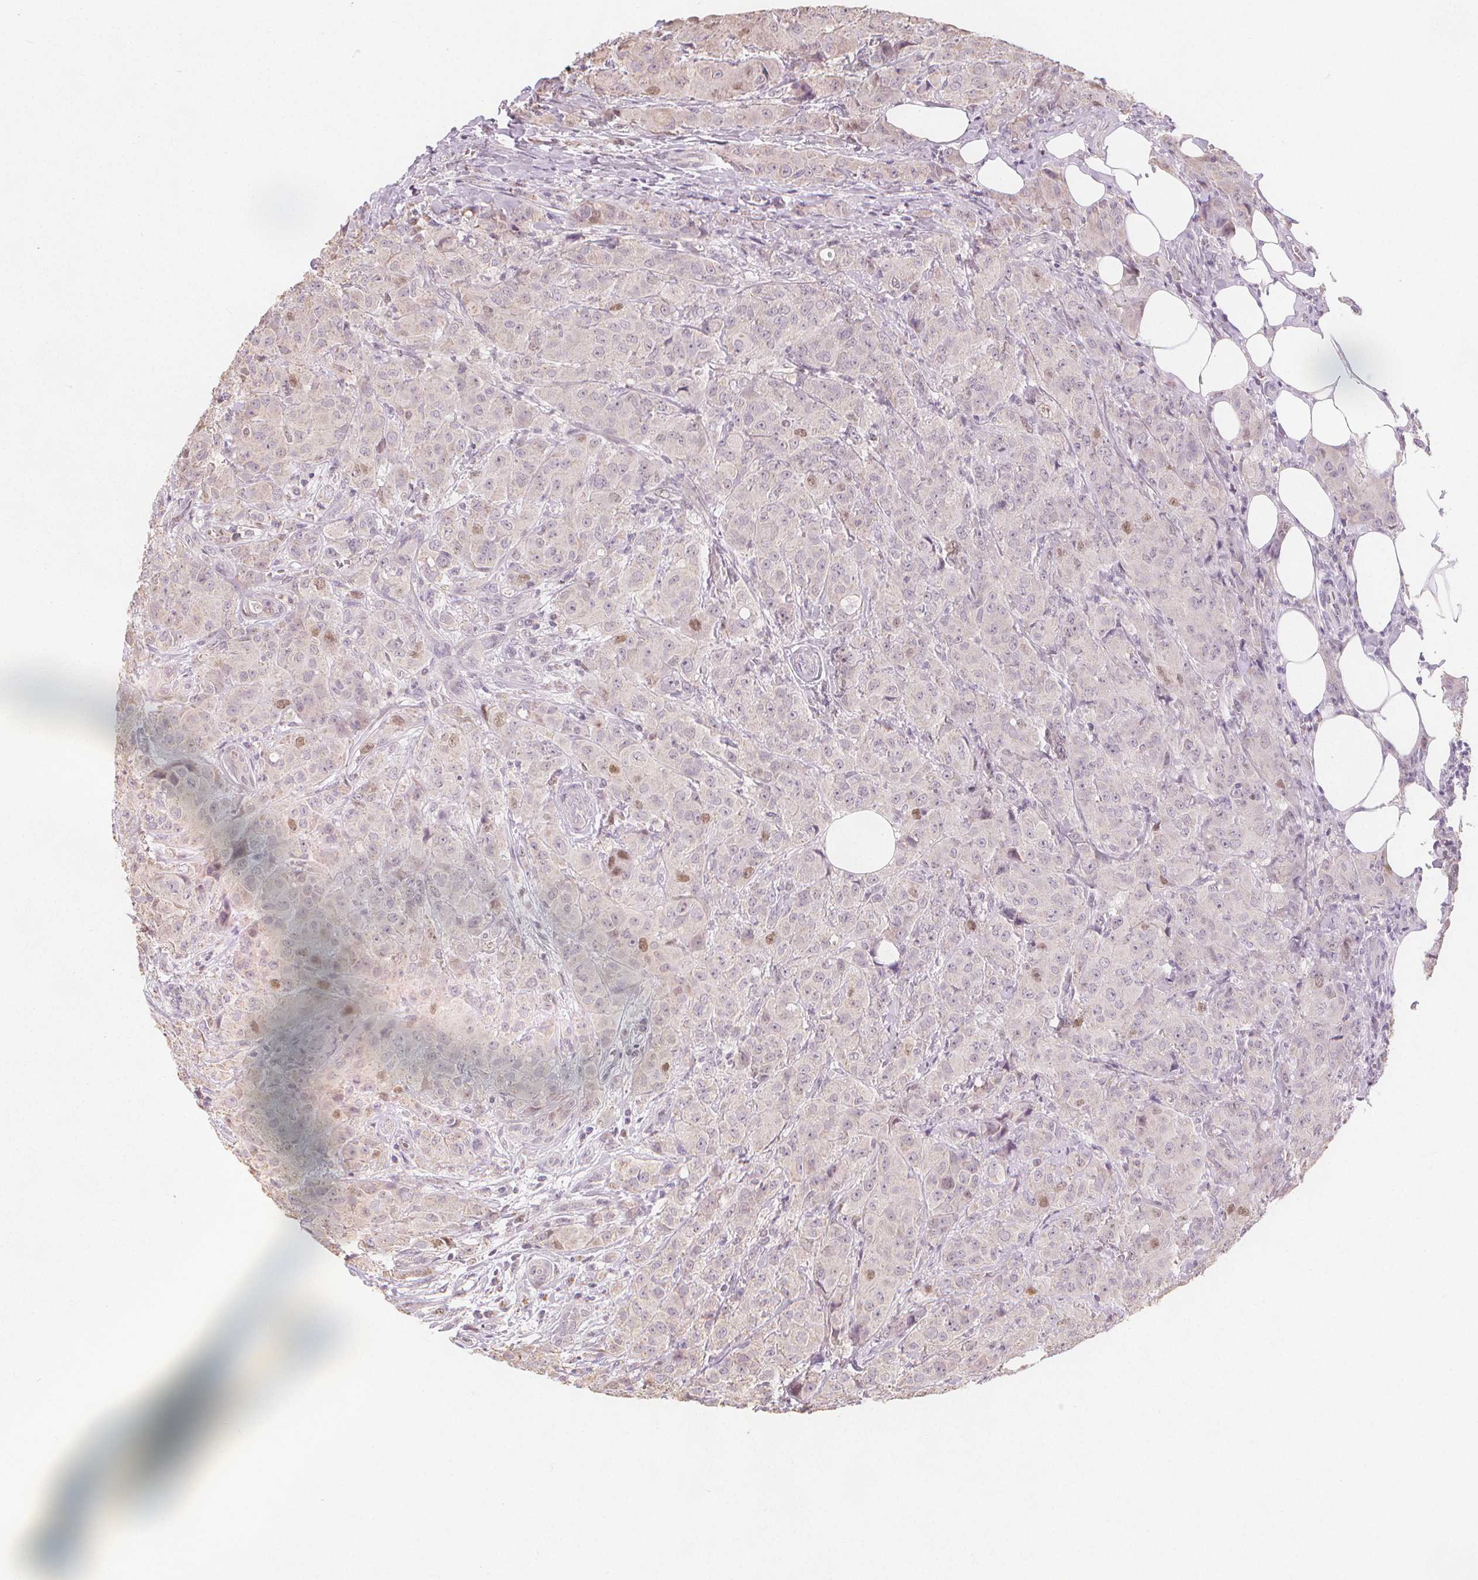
{"staining": {"intensity": "weak", "quantity": "<25%", "location": "nuclear"}, "tissue": "breast cancer", "cell_type": "Tumor cells", "image_type": "cancer", "snomed": [{"axis": "morphology", "description": "Normal tissue, NOS"}, {"axis": "morphology", "description": "Duct carcinoma"}, {"axis": "topography", "description": "Breast"}], "caption": "Immunohistochemical staining of human breast cancer demonstrates no significant positivity in tumor cells.", "gene": "TIPIN", "patient": {"sex": "female", "age": 43}}